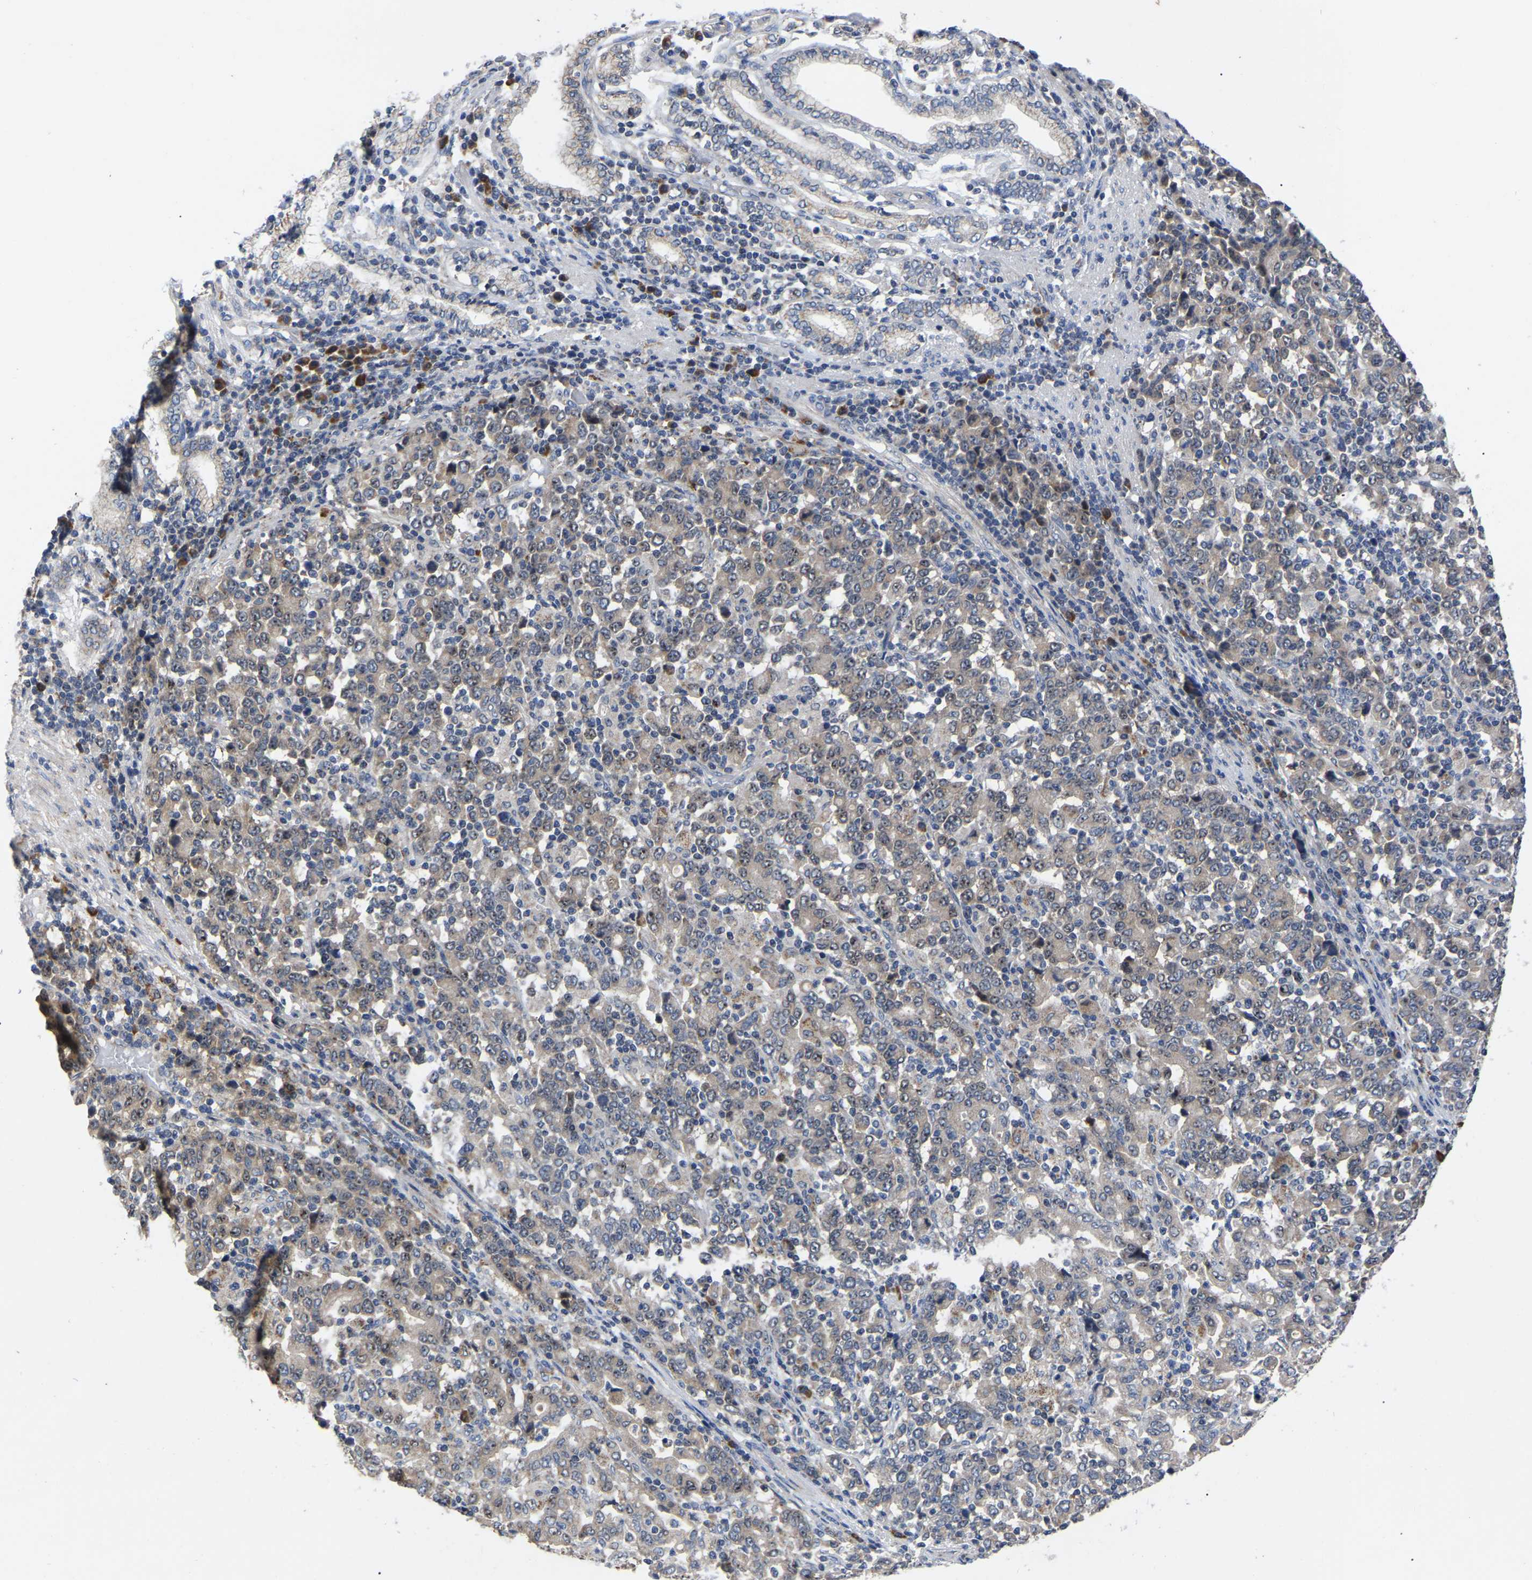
{"staining": {"intensity": "weak", "quantity": ">75%", "location": "cytoplasmic/membranous,nuclear"}, "tissue": "stomach cancer", "cell_type": "Tumor cells", "image_type": "cancer", "snomed": [{"axis": "morphology", "description": "Adenocarcinoma, NOS"}, {"axis": "topography", "description": "Stomach, upper"}], "caption": "Immunohistochemistry micrograph of neoplastic tissue: adenocarcinoma (stomach) stained using IHC reveals low levels of weak protein expression localized specifically in the cytoplasmic/membranous and nuclear of tumor cells, appearing as a cytoplasmic/membranous and nuclear brown color.", "gene": "NOP53", "patient": {"sex": "male", "age": 69}}